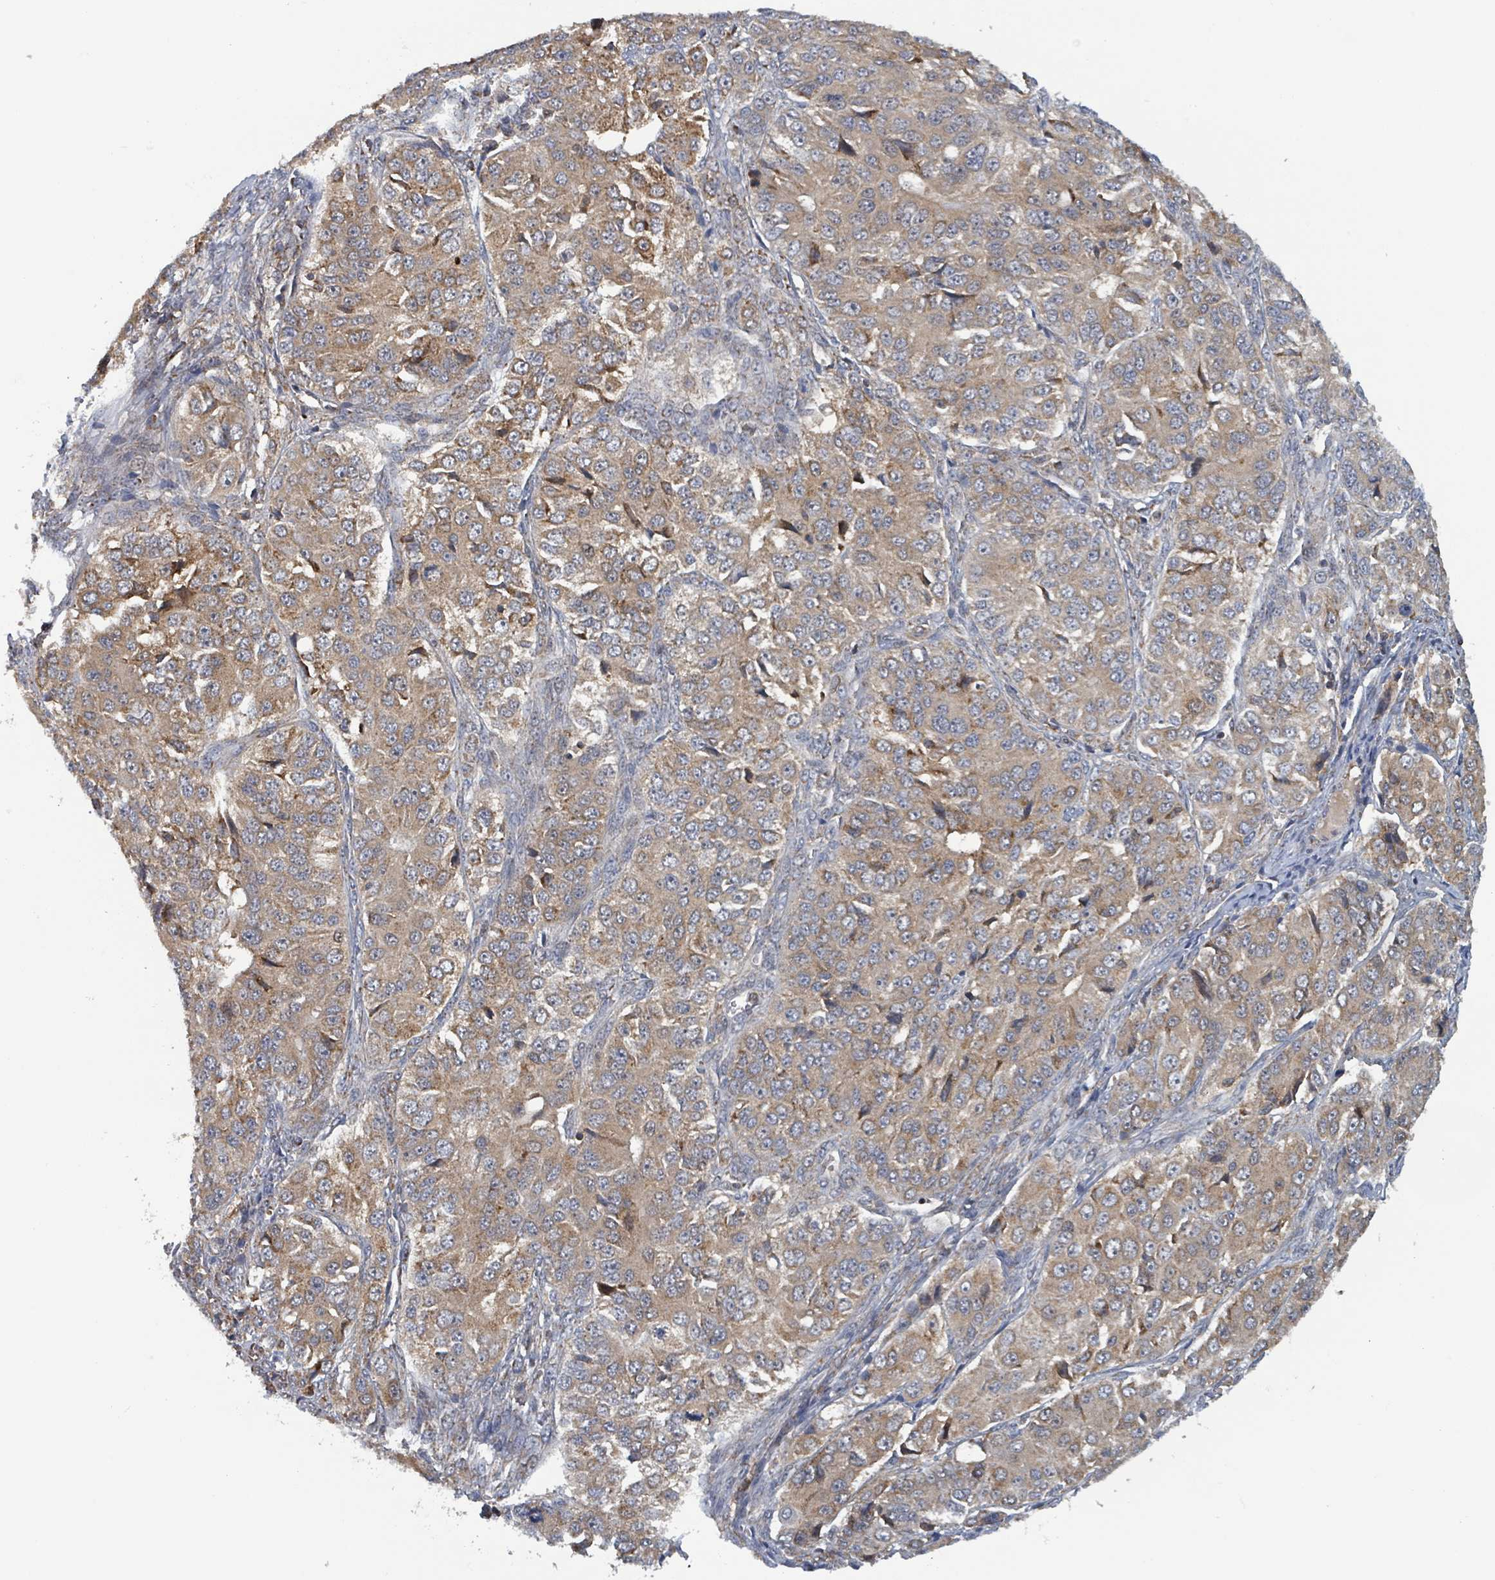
{"staining": {"intensity": "moderate", "quantity": ">75%", "location": "cytoplasmic/membranous"}, "tissue": "ovarian cancer", "cell_type": "Tumor cells", "image_type": "cancer", "snomed": [{"axis": "morphology", "description": "Carcinoma, endometroid"}, {"axis": "topography", "description": "Ovary"}], "caption": "High-magnification brightfield microscopy of ovarian cancer stained with DAB (brown) and counterstained with hematoxylin (blue). tumor cells exhibit moderate cytoplasmic/membranous positivity is identified in about>75% of cells.", "gene": "HIVEP1", "patient": {"sex": "female", "age": 51}}